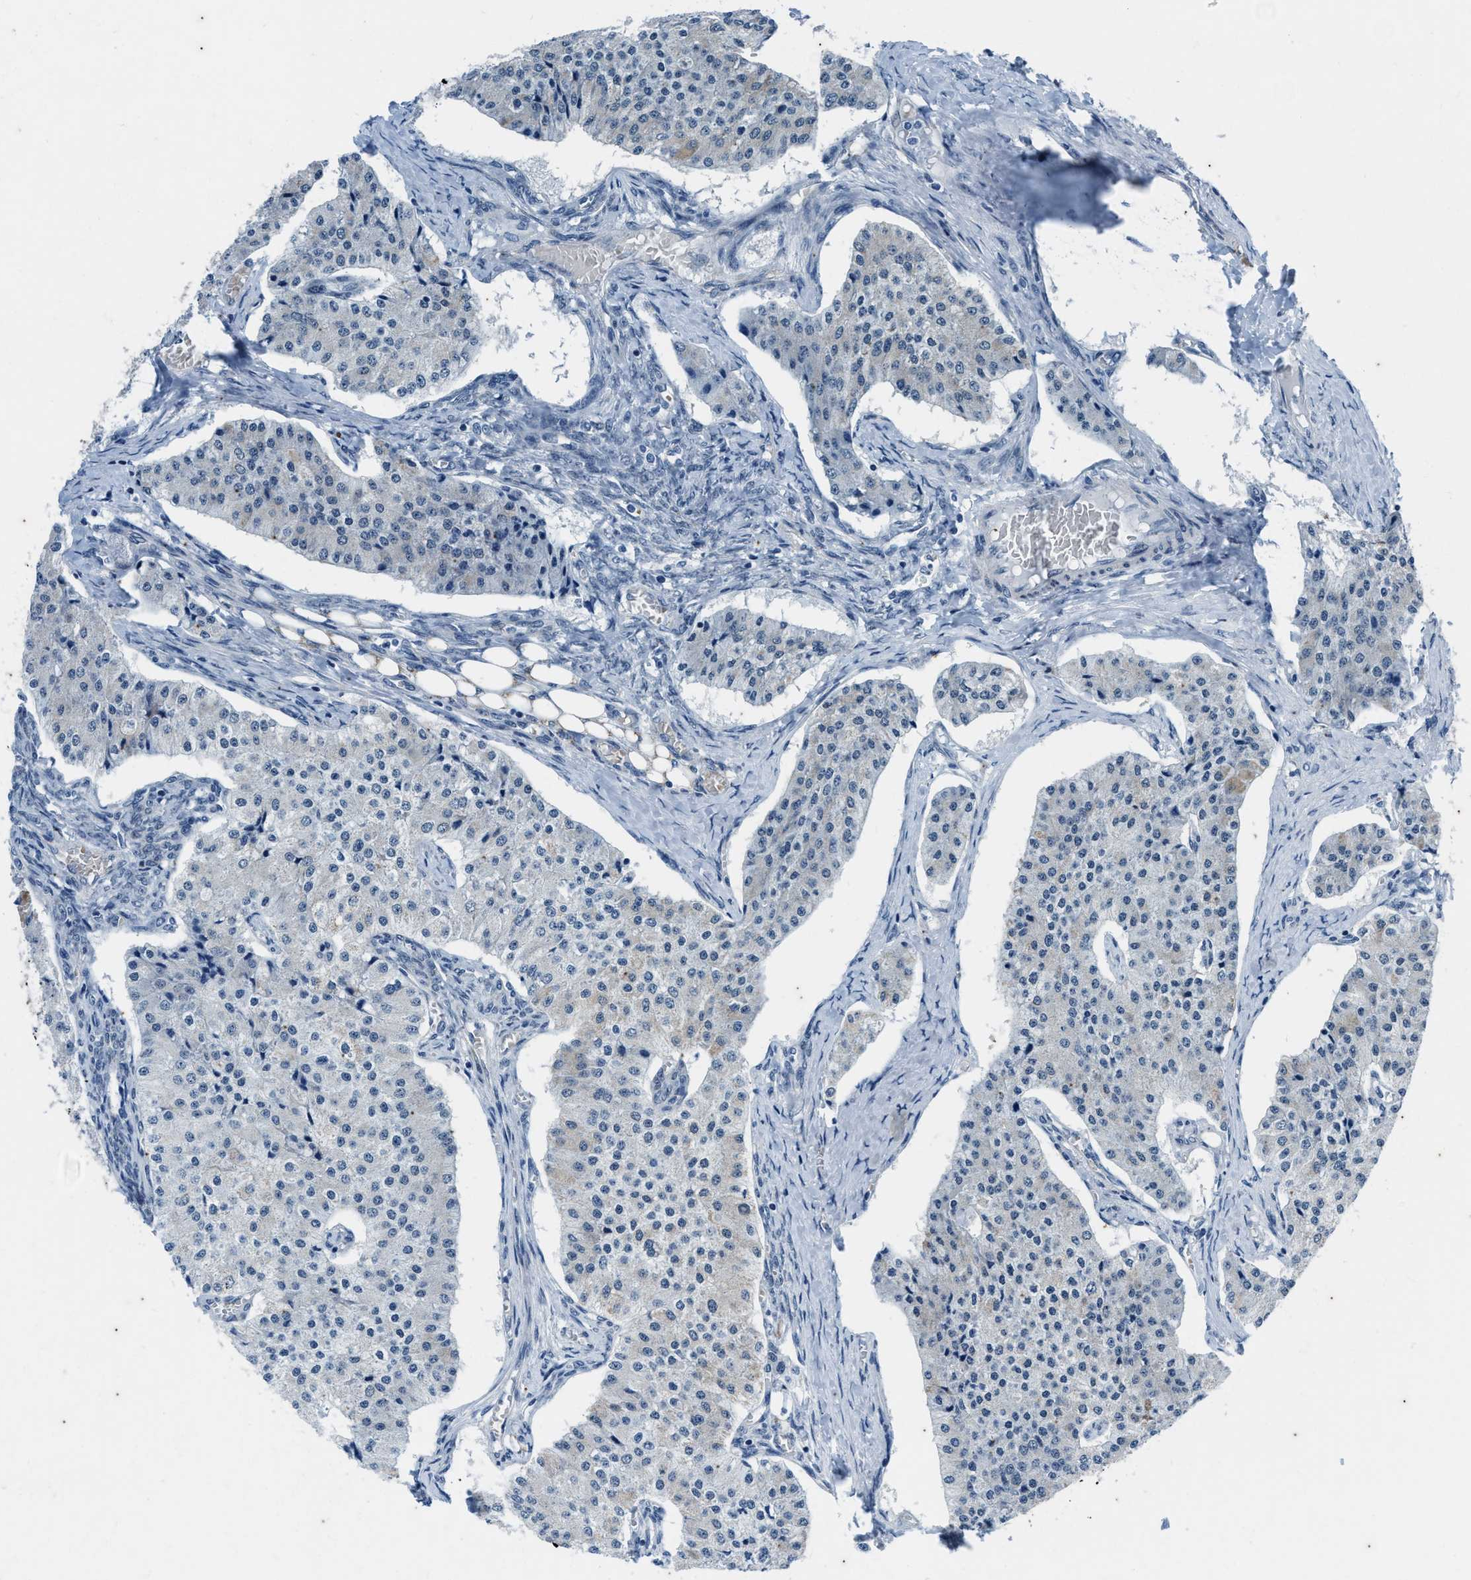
{"staining": {"intensity": "negative", "quantity": "none", "location": "none"}, "tissue": "carcinoid", "cell_type": "Tumor cells", "image_type": "cancer", "snomed": [{"axis": "morphology", "description": "Carcinoid, malignant, NOS"}, {"axis": "topography", "description": "Colon"}], "caption": "High power microscopy image of an immunohistochemistry micrograph of carcinoid, revealing no significant expression in tumor cells.", "gene": "KIF24", "patient": {"sex": "female", "age": 52}}